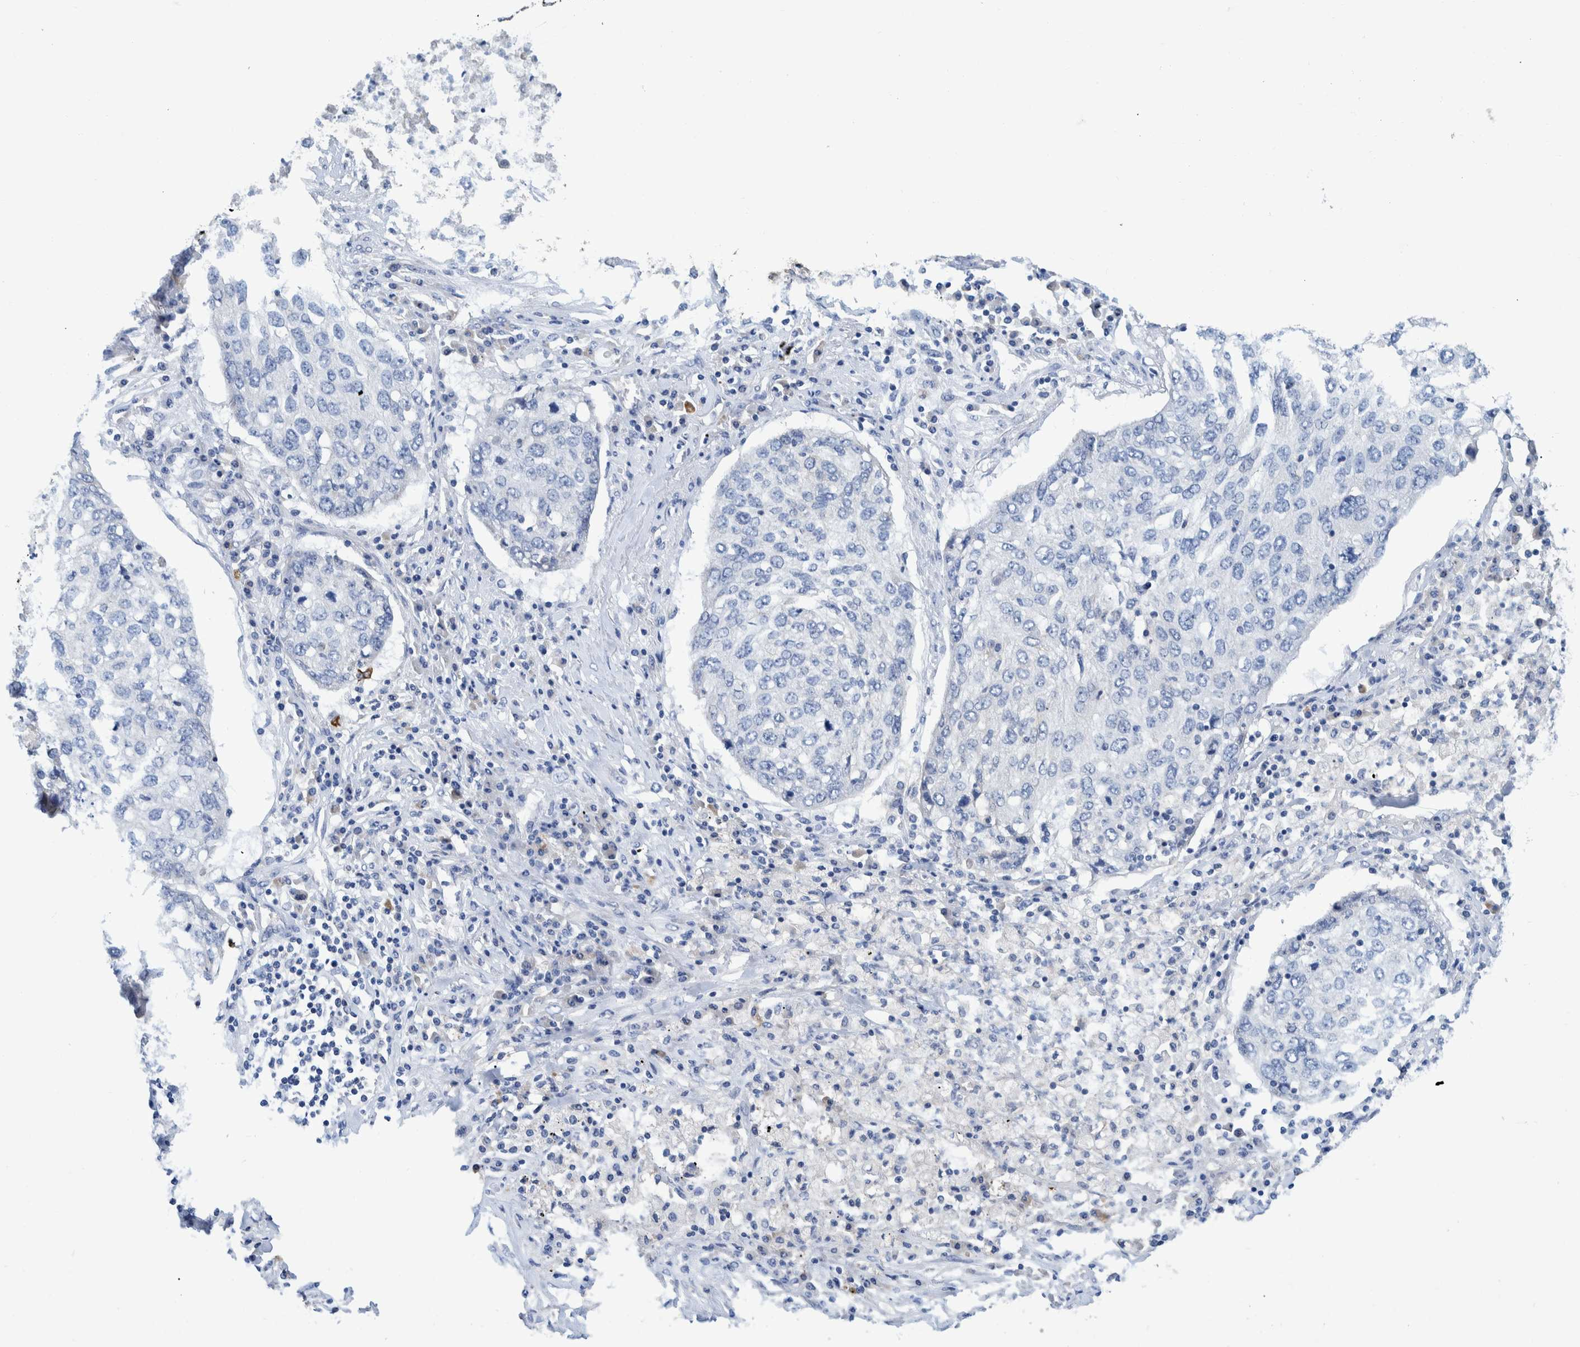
{"staining": {"intensity": "negative", "quantity": "none", "location": "none"}, "tissue": "lung cancer", "cell_type": "Tumor cells", "image_type": "cancer", "snomed": [{"axis": "morphology", "description": "Squamous cell carcinoma, NOS"}, {"axis": "topography", "description": "Lung"}], "caption": "The micrograph displays no significant expression in tumor cells of lung cancer (squamous cell carcinoma).", "gene": "MKS1", "patient": {"sex": "female", "age": 63}}